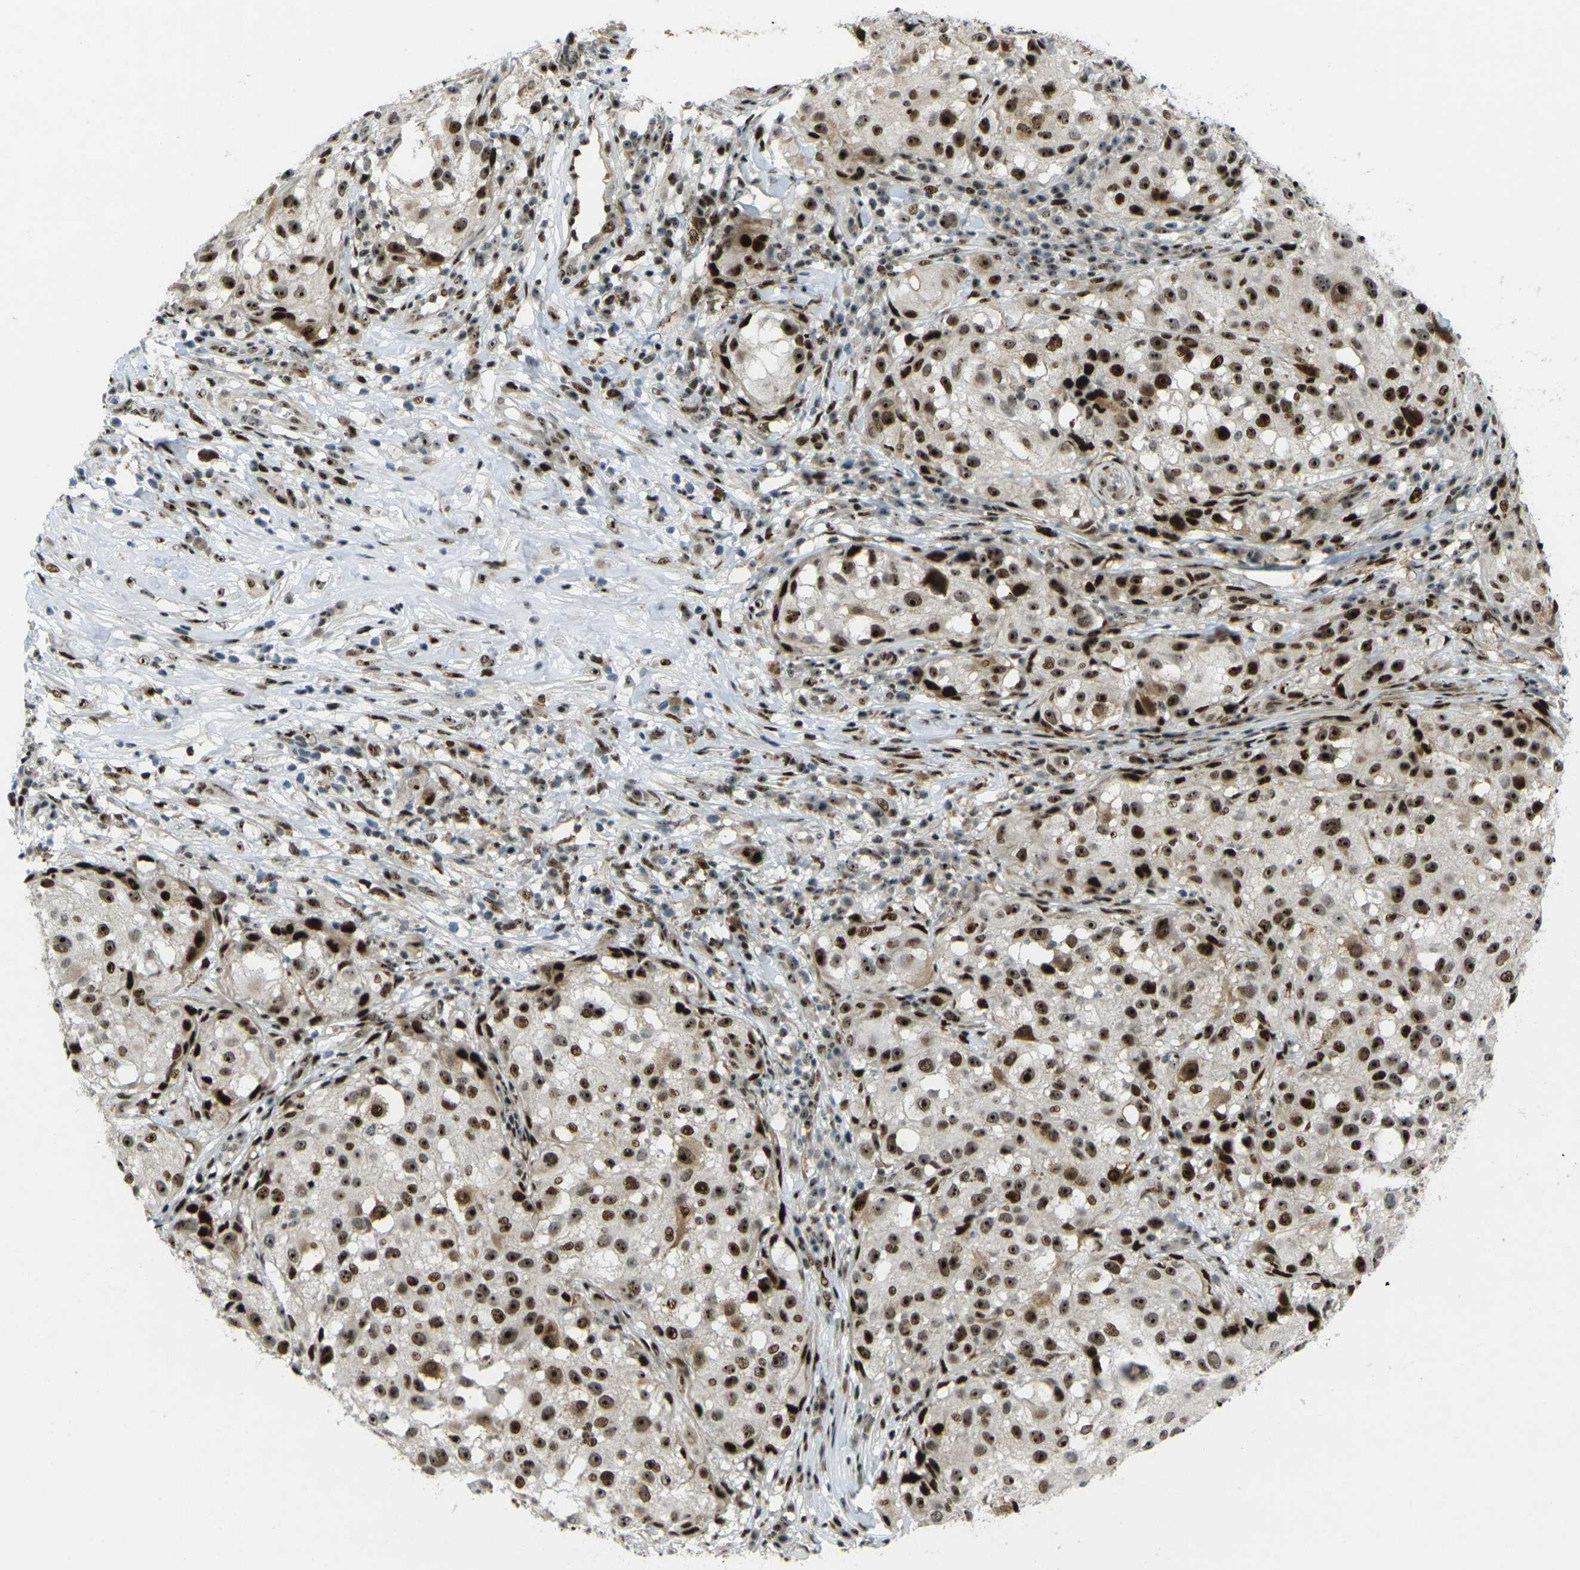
{"staining": {"intensity": "strong", "quantity": ">75%", "location": "nuclear"}, "tissue": "melanoma", "cell_type": "Tumor cells", "image_type": "cancer", "snomed": [{"axis": "morphology", "description": "Necrosis, NOS"}, {"axis": "morphology", "description": "Malignant melanoma, NOS"}, {"axis": "topography", "description": "Skin"}], "caption": "Brown immunohistochemical staining in melanoma exhibits strong nuclear staining in about >75% of tumor cells.", "gene": "UBE2C", "patient": {"sex": "female", "age": 87}}